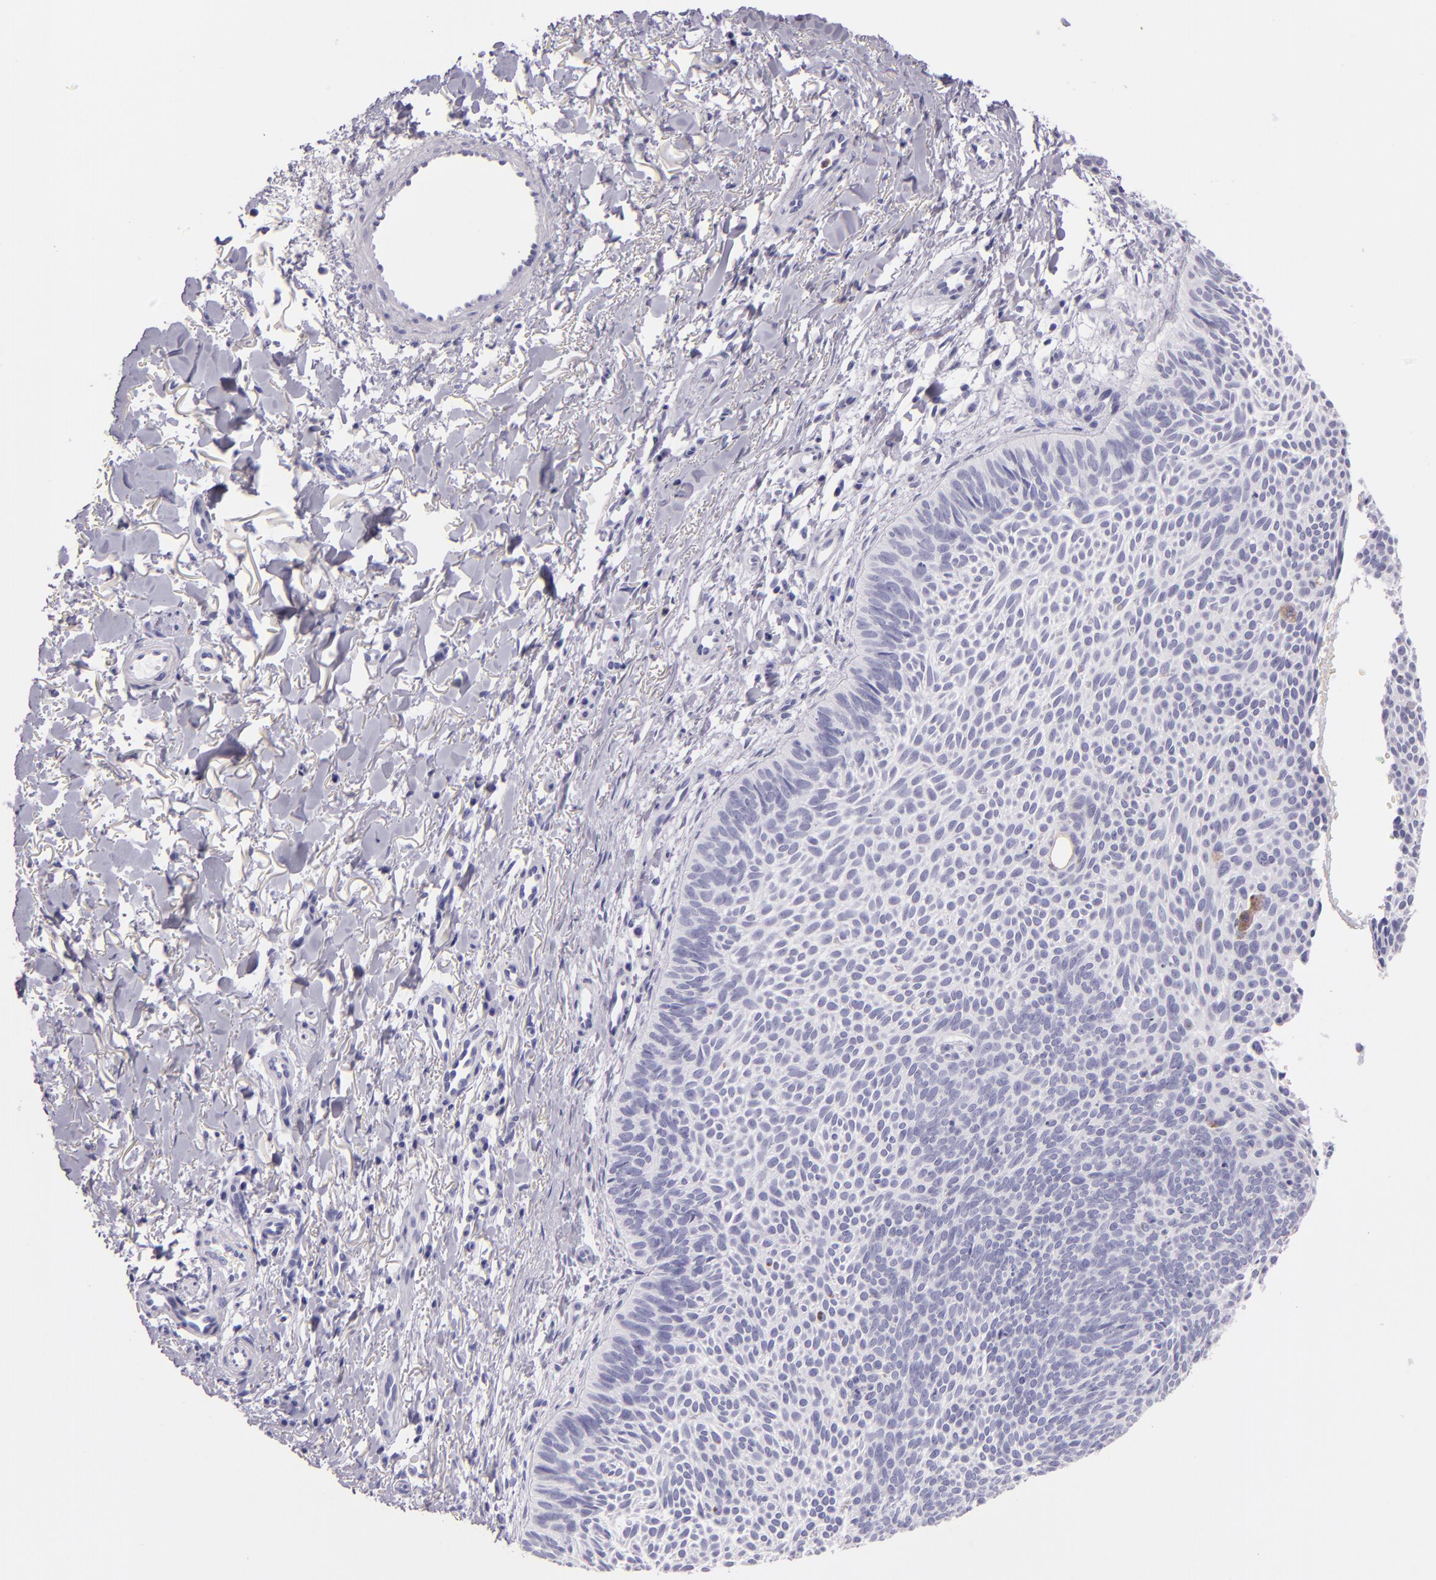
{"staining": {"intensity": "negative", "quantity": "none", "location": "none"}, "tissue": "skin cancer", "cell_type": "Tumor cells", "image_type": "cancer", "snomed": [{"axis": "morphology", "description": "Basal cell carcinoma"}, {"axis": "topography", "description": "Skin"}], "caption": "IHC of human skin basal cell carcinoma exhibits no expression in tumor cells.", "gene": "CEACAM1", "patient": {"sex": "male", "age": 84}}